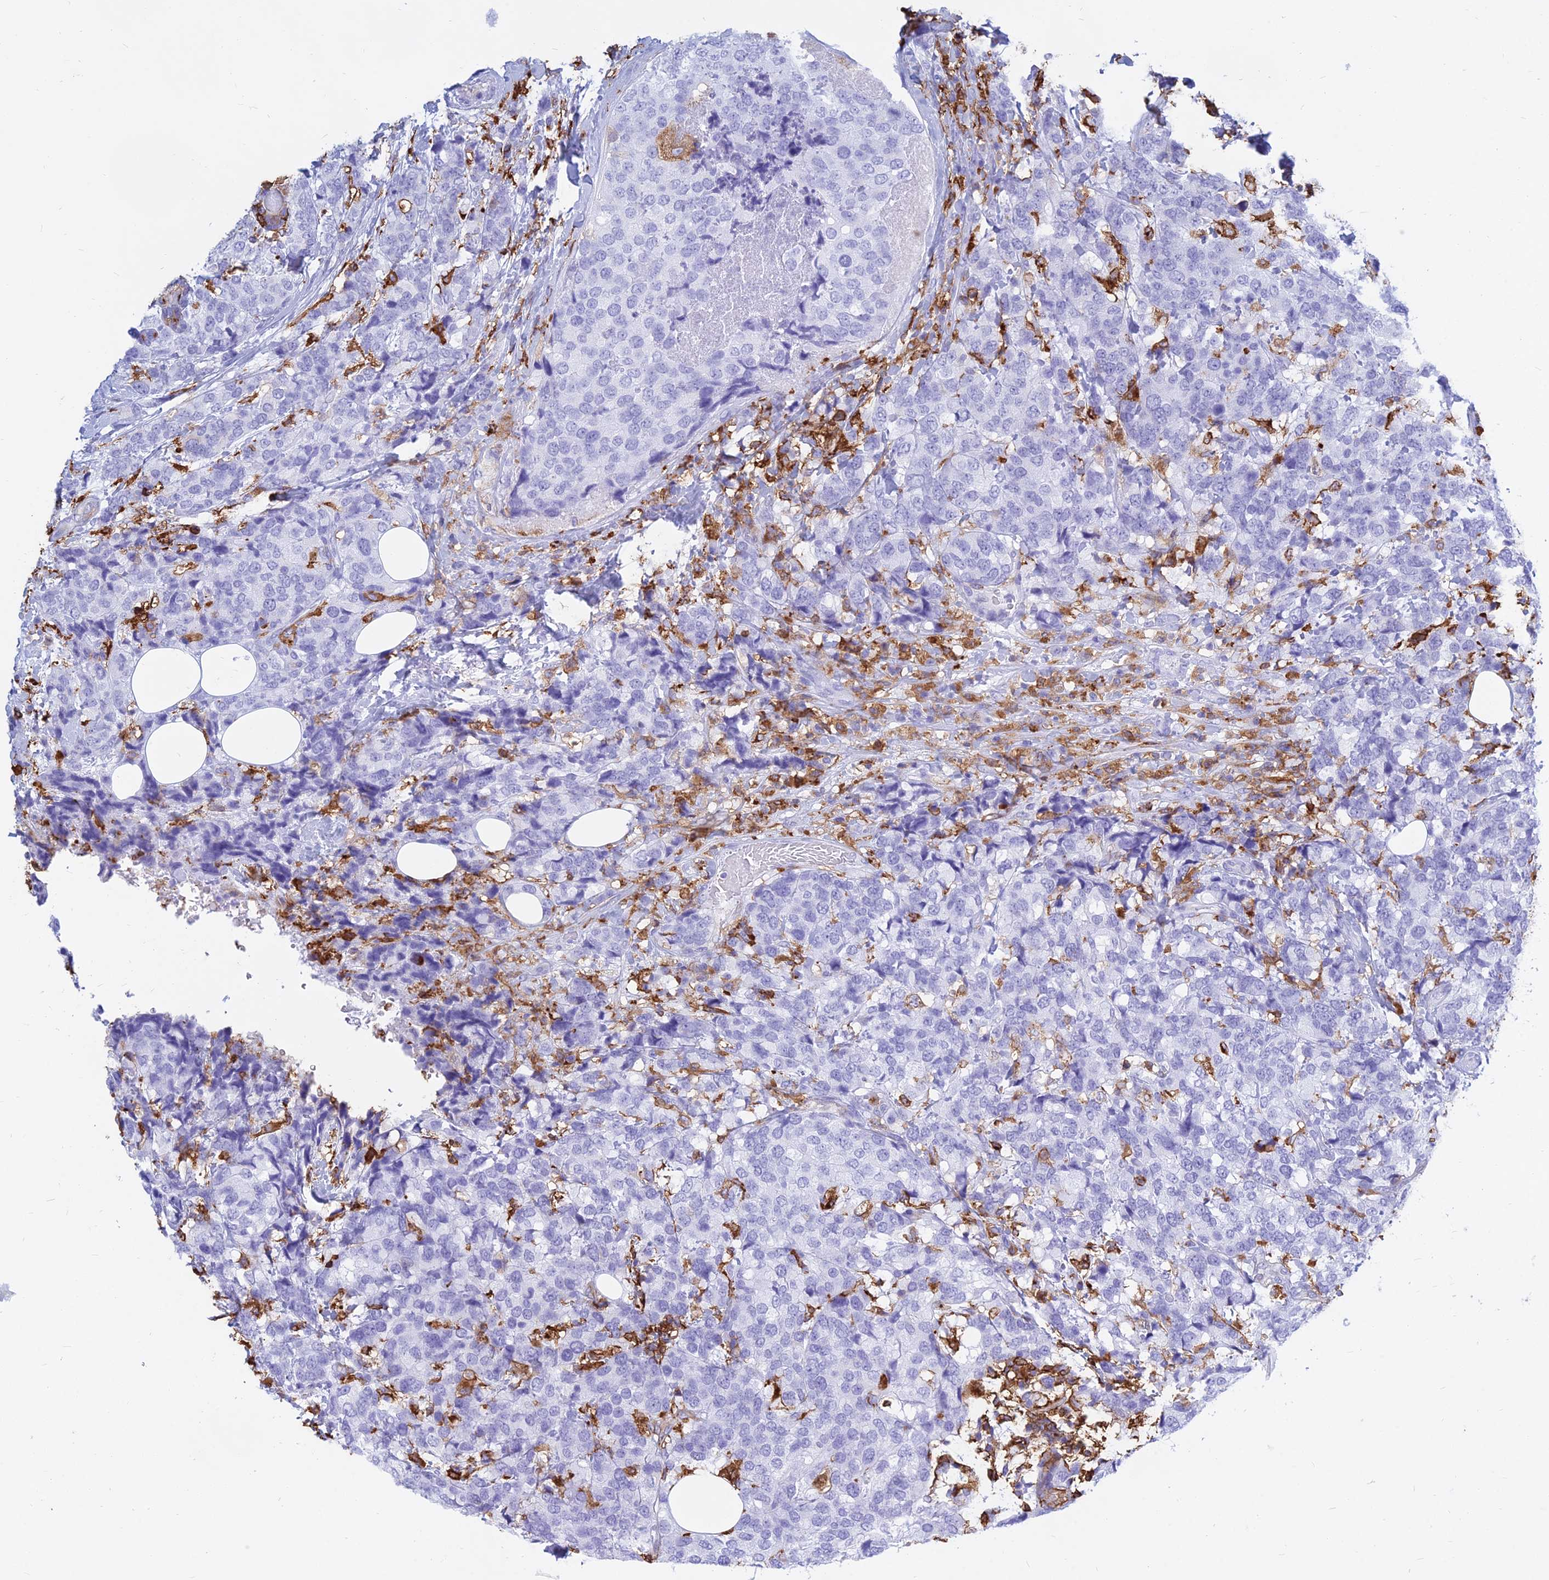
{"staining": {"intensity": "negative", "quantity": "none", "location": "none"}, "tissue": "breast cancer", "cell_type": "Tumor cells", "image_type": "cancer", "snomed": [{"axis": "morphology", "description": "Lobular carcinoma"}, {"axis": "topography", "description": "Breast"}], "caption": "Photomicrograph shows no significant protein staining in tumor cells of lobular carcinoma (breast). The staining is performed using DAB (3,3'-diaminobenzidine) brown chromogen with nuclei counter-stained in using hematoxylin.", "gene": "HLA-DRB1", "patient": {"sex": "female", "age": 59}}